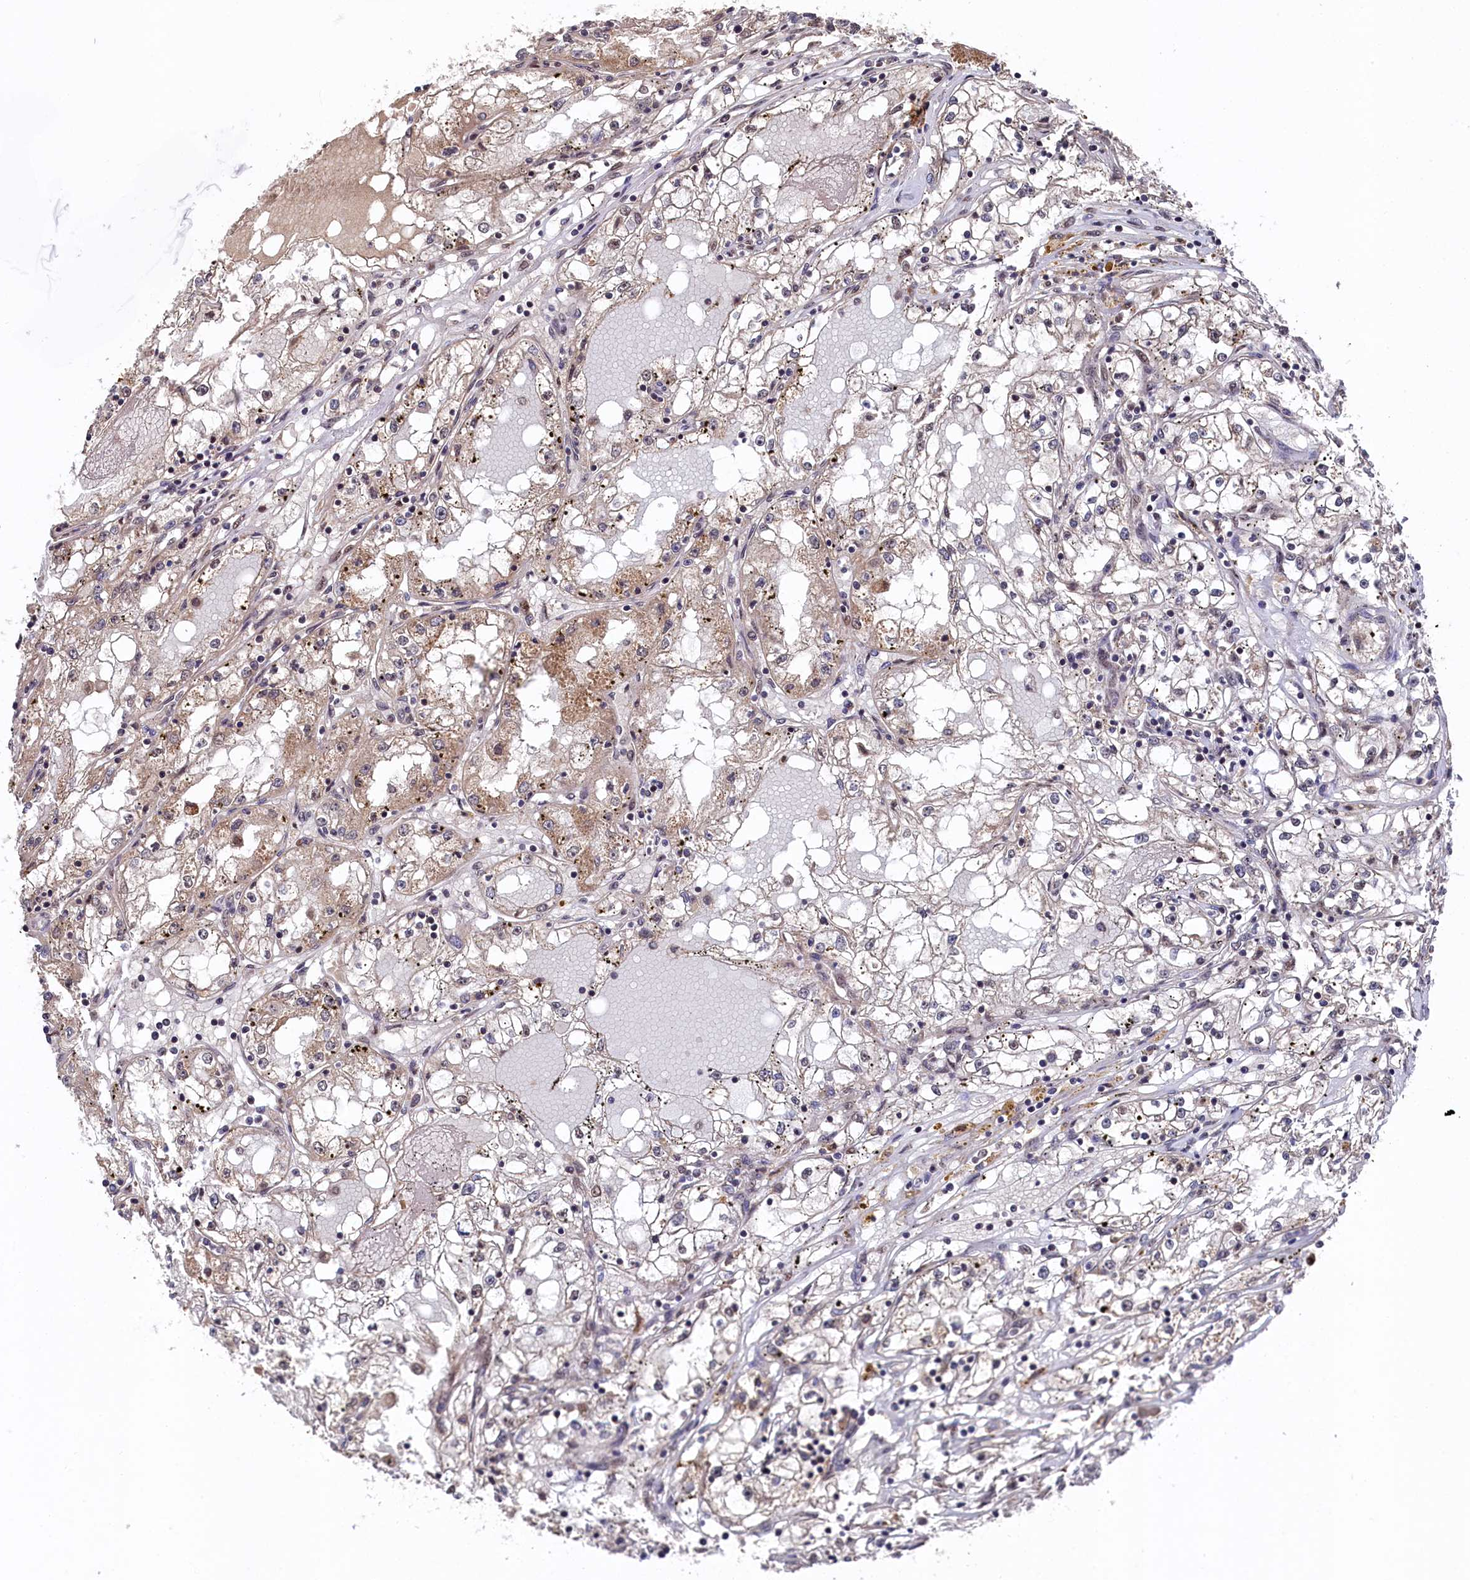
{"staining": {"intensity": "moderate", "quantity": "<25%", "location": "cytoplasmic/membranous"}, "tissue": "renal cancer", "cell_type": "Tumor cells", "image_type": "cancer", "snomed": [{"axis": "morphology", "description": "Adenocarcinoma, NOS"}, {"axis": "topography", "description": "Kidney"}], "caption": "Renal adenocarcinoma stained with a brown dye shows moderate cytoplasmic/membranous positive positivity in about <25% of tumor cells.", "gene": "CLPX", "patient": {"sex": "male", "age": 56}}